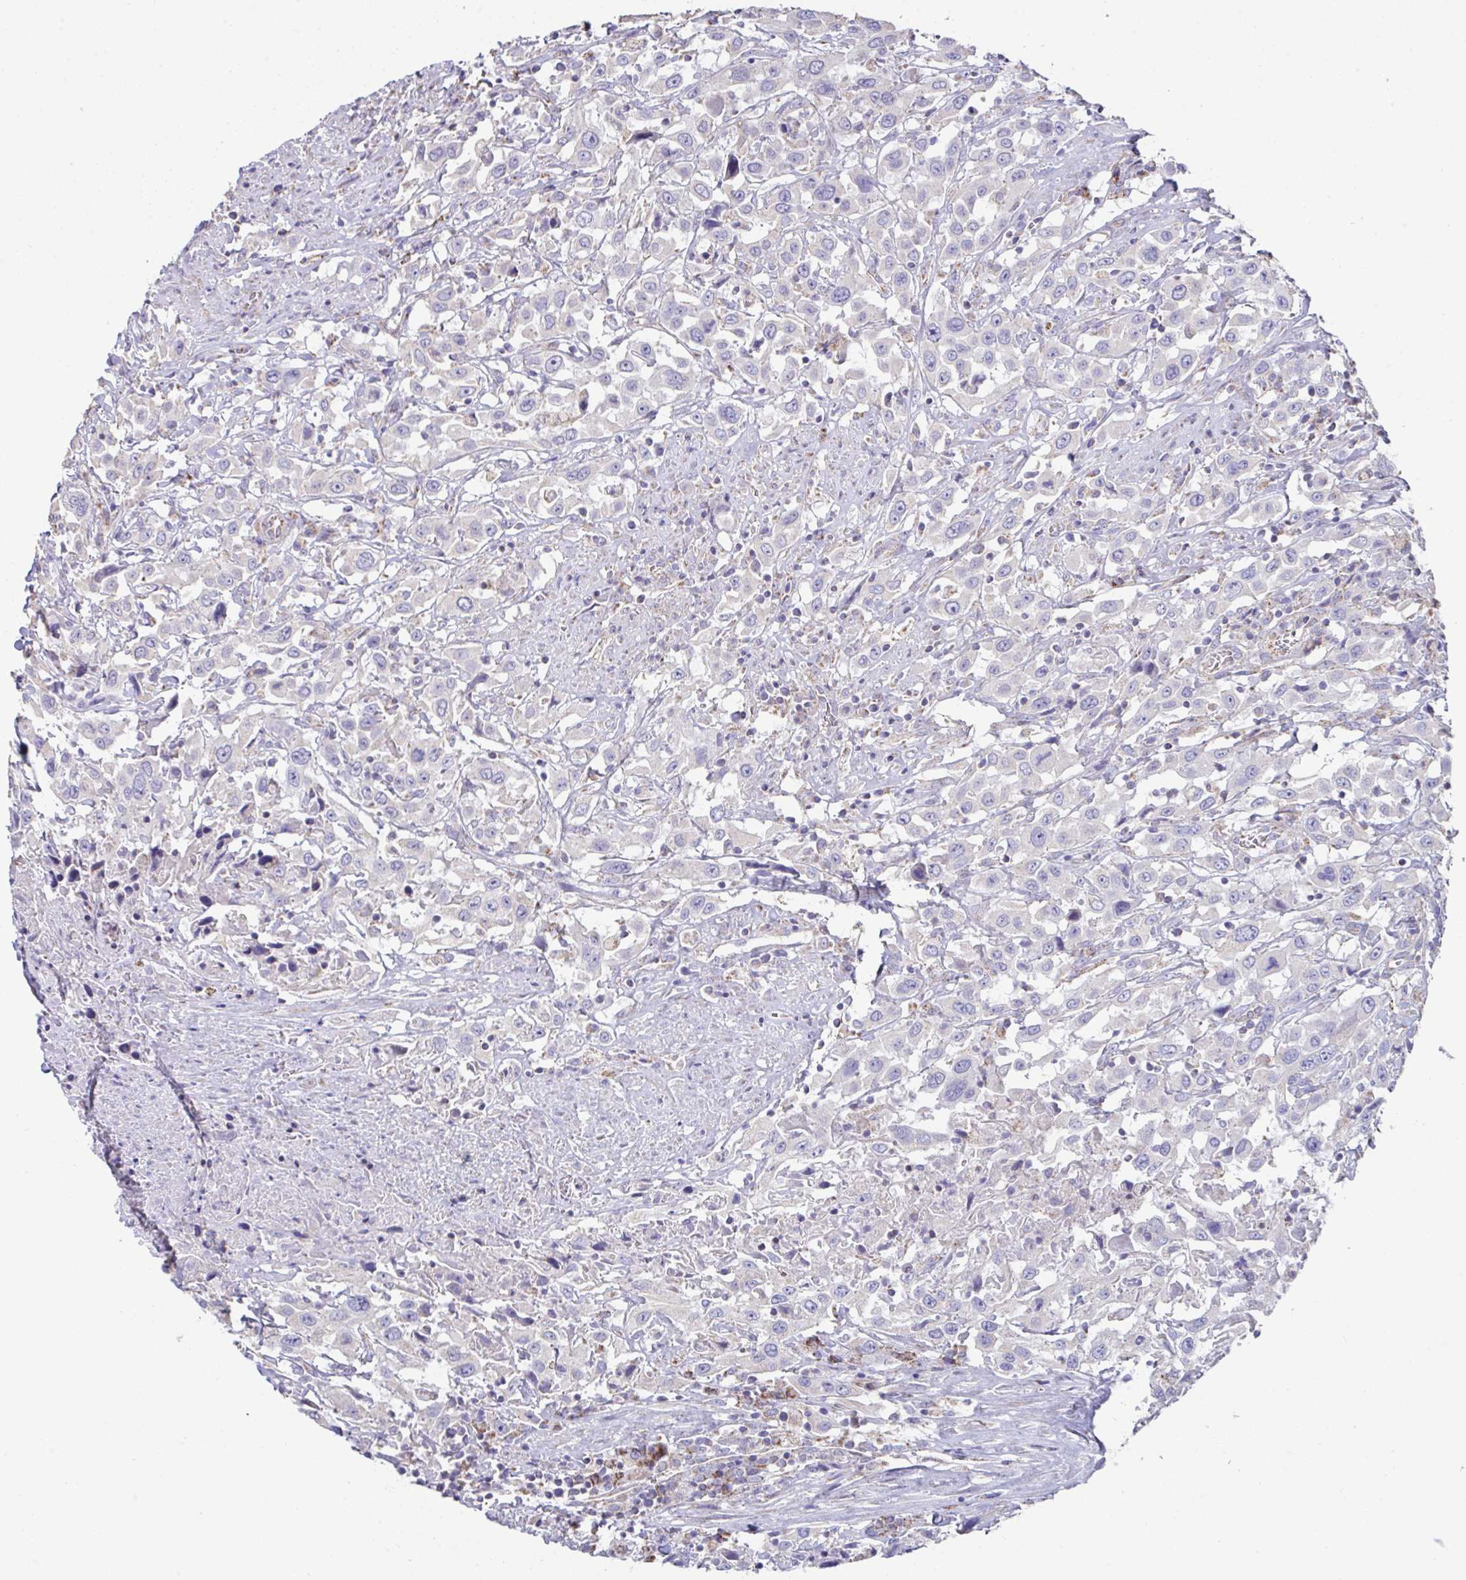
{"staining": {"intensity": "negative", "quantity": "none", "location": "none"}, "tissue": "urothelial cancer", "cell_type": "Tumor cells", "image_type": "cancer", "snomed": [{"axis": "morphology", "description": "Urothelial carcinoma, High grade"}, {"axis": "topography", "description": "Urinary bladder"}], "caption": "This is an immunohistochemistry micrograph of human high-grade urothelial carcinoma. There is no expression in tumor cells.", "gene": "DOK7", "patient": {"sex": "male", "age": 61}}